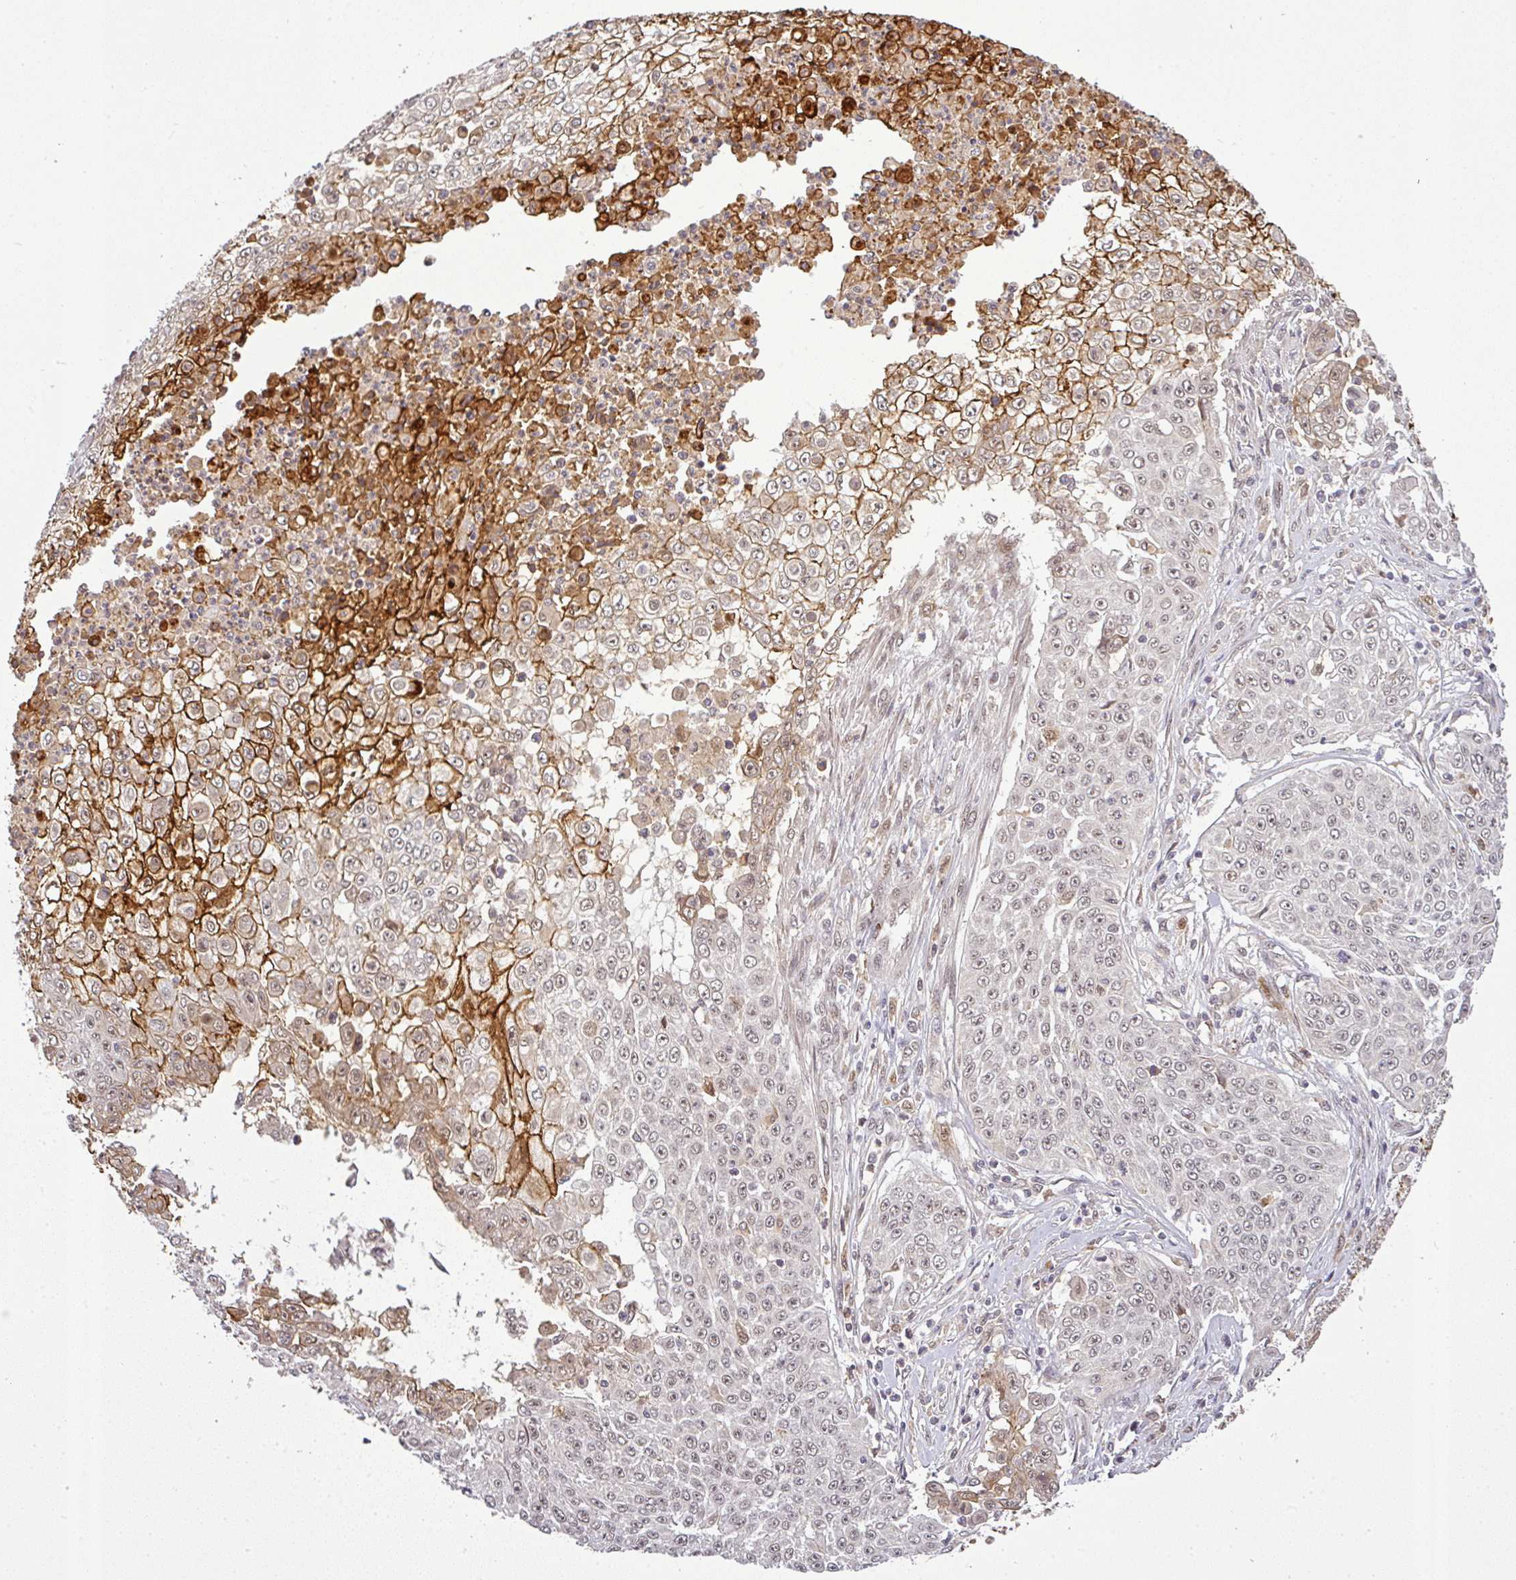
{"staining": {"intensity": "strong", "quantity": "<25%", "location": "cytoplasmic/membranous"}, "tissue": "skin cancer", "cell_type": "Tumor cells", "image_type": "cancer", "snomed": [{"axis": "morphology", "description": "Squamous cell carcinoma, NOS"}, {"axis": "topography", "description": "Skin"}], "caption": "Immunohistochemistry micrograph of skin cancer stained for a protein (brown), which shows medium levels of strong cytoplasmic/membranous positivity in approximately <25% of tumor cells.", "gene": "FAM153A", "patient": {"sex": "male", "age": 24}}